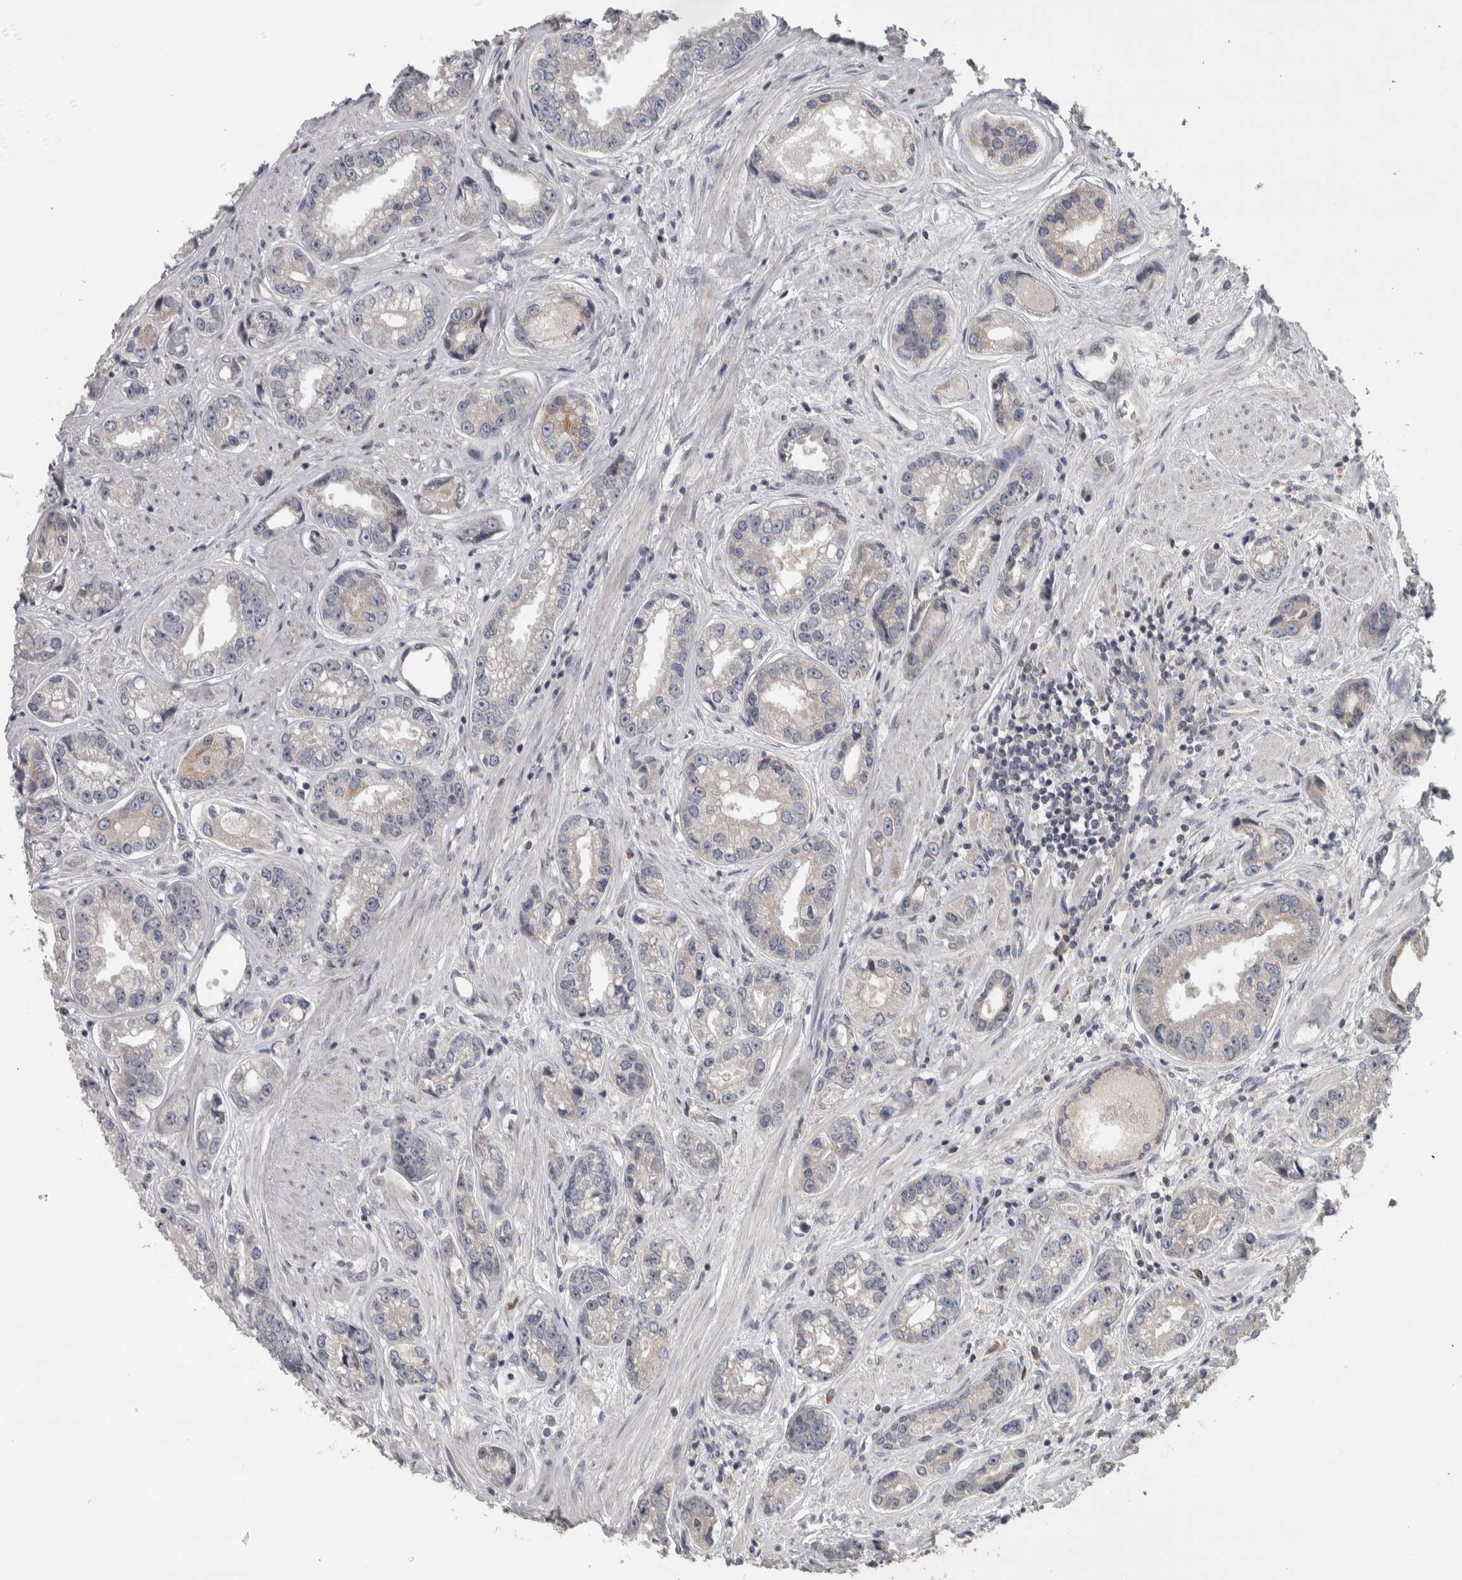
{"staining": {"intensity": "negative", "quantity": "none", "location": "none"}, "tissue": "prostate cancer", "cell_type": "Tumor cells", "image_type": "cancer", "snomed": [{"axis": "morphology", "description": "Adenocarcinoma, High grade"}, {"axis": "topography", "description": "Prostate"}], "caption": "High magnification brightfield microscopy of prostate adenocarcinoma (high-grade) stained with DAB (brown) and counterstained with hematoxylin (blue): tumor cells show no significant expression. (DAB immunohistochemistry (IHC), high magnification).", "gene": "SRP68", "patient": {"sex": "male", "age": 61}}